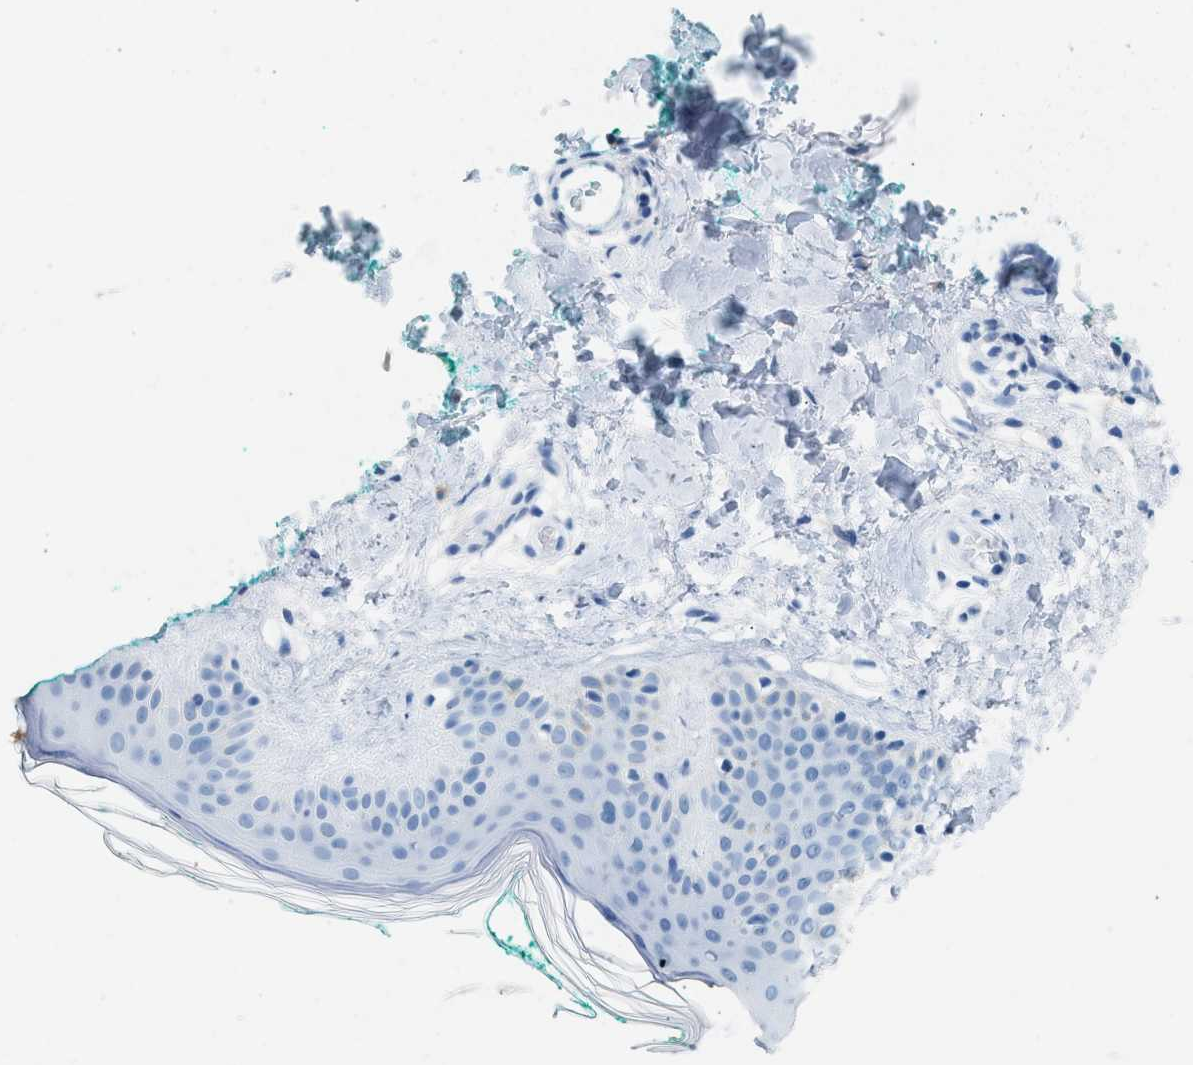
{"staining": {"intensity": "negative", "quantity": "none", "location": "none"}, "tissue": "skin", "cell_type": "Fibroblasts", "image_type": "normal", "snomed": [{"axis": "morphology", "description": "Normal tissue, NOS"}, {"axis": "topography", "description": "Skin"}], "caption": "High magnification brightfield microscopy of unremarkable skin stained with DAB (brown) and counterstained with hematoxylin (blue): fibroblasts show no significant expression.", "gene": "HHATL", "patient": {"sex": "male", "age": 30}}